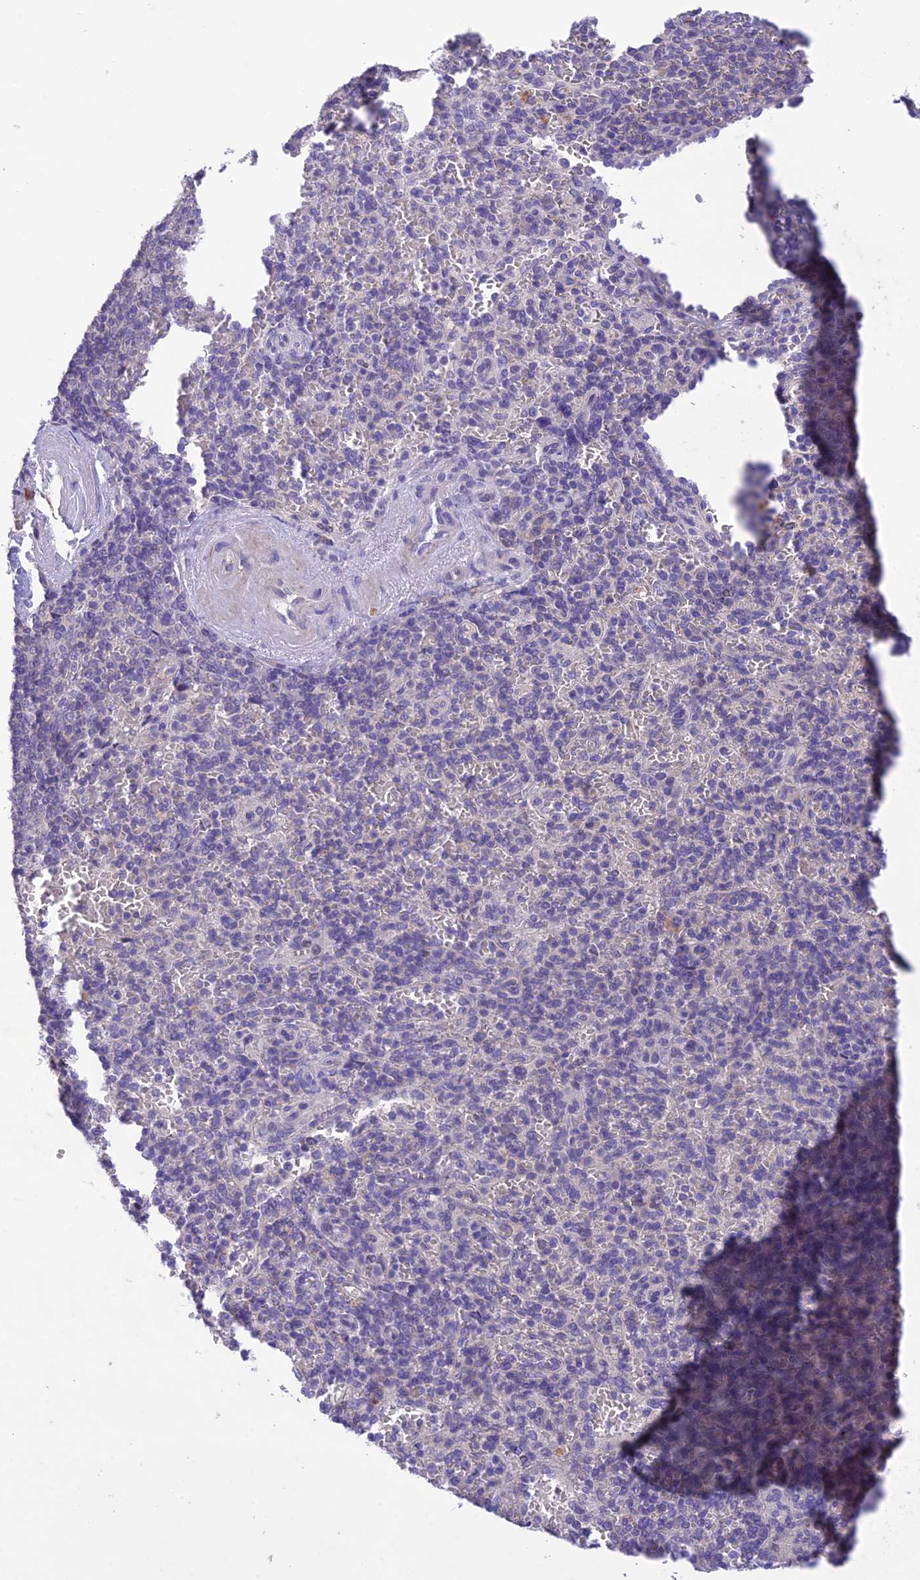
{"staining": {"intensity": "negative", "quantity": "none", "location": "none"}, "tissue": "spleen", "cell_type": "Cells in red pulp", "image_type": "normal", "snomed": [{"axis": "morphology", "description": "Normal tissue, NOS"}, {"axis": "topography", "description": "Spleen"}], "caption": "IHC of normal spleen exhibits no staining in cells in red pulp. (DAB (3,3'-diaminobenzidine) immunohistochemistry visualized using brightfield microscopy, high magnification).", "gene": "XPO7", "patient": {"sex": "male", "age": 82}}